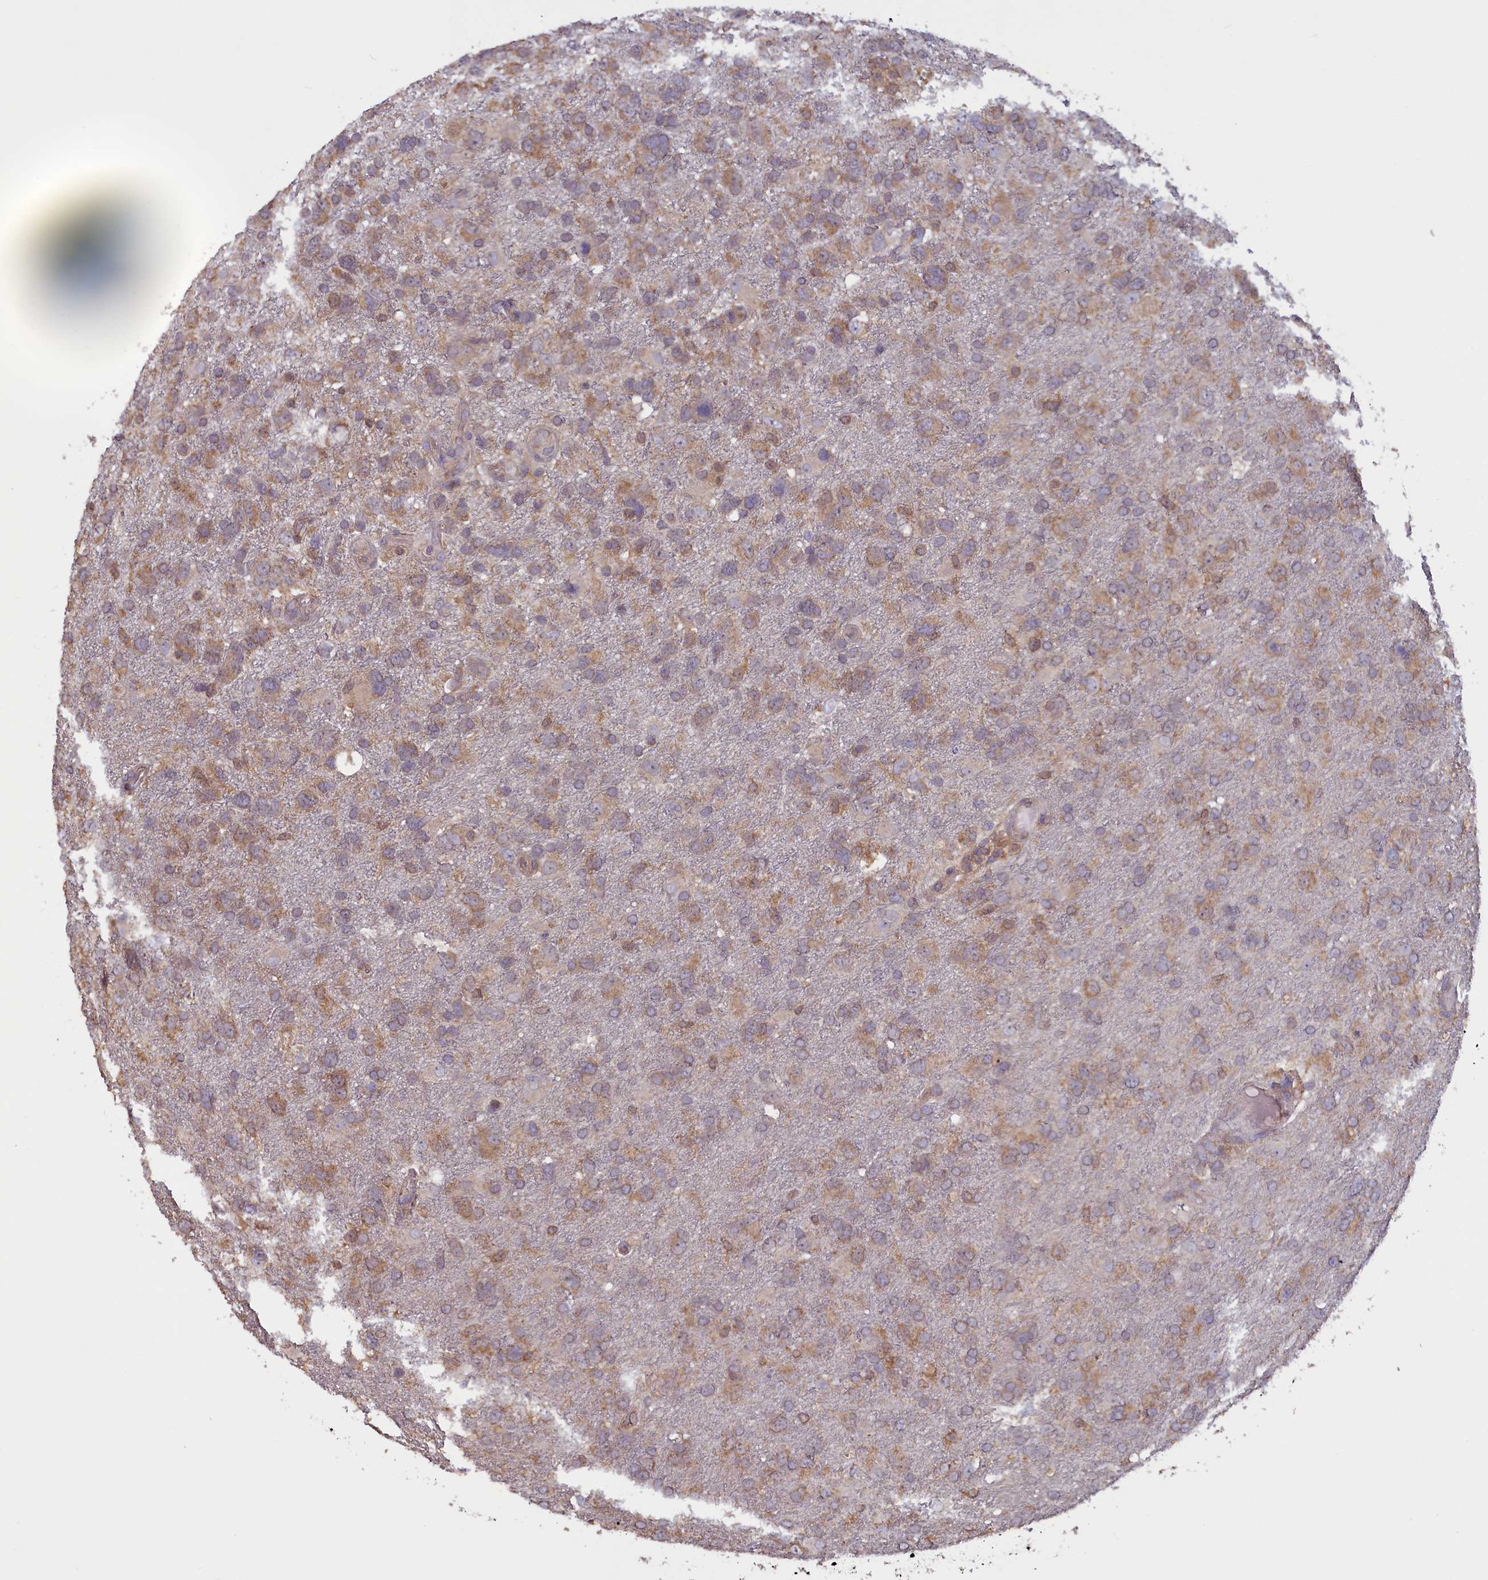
{"staining": {"intensity": "weak", "quantity": "25%-75%", "location": "cytoplasmic/membranous"}, "tissue": "glioma", "cell_type": "Tumor cells", "image_type": "cancer", "snomed": [{"axis": "morphology", "description": "Glioma, malignant, High grade"}, {"axis": "topography", "description": "Brain"}], "caption": "Glioma stained with IHC demonstrates weak cytoplasmic/membranous positivity in approximately 25%-75% of tumor cells.", "gene": "NUBP1", "patient": {"sex": "male", "age": 61}}